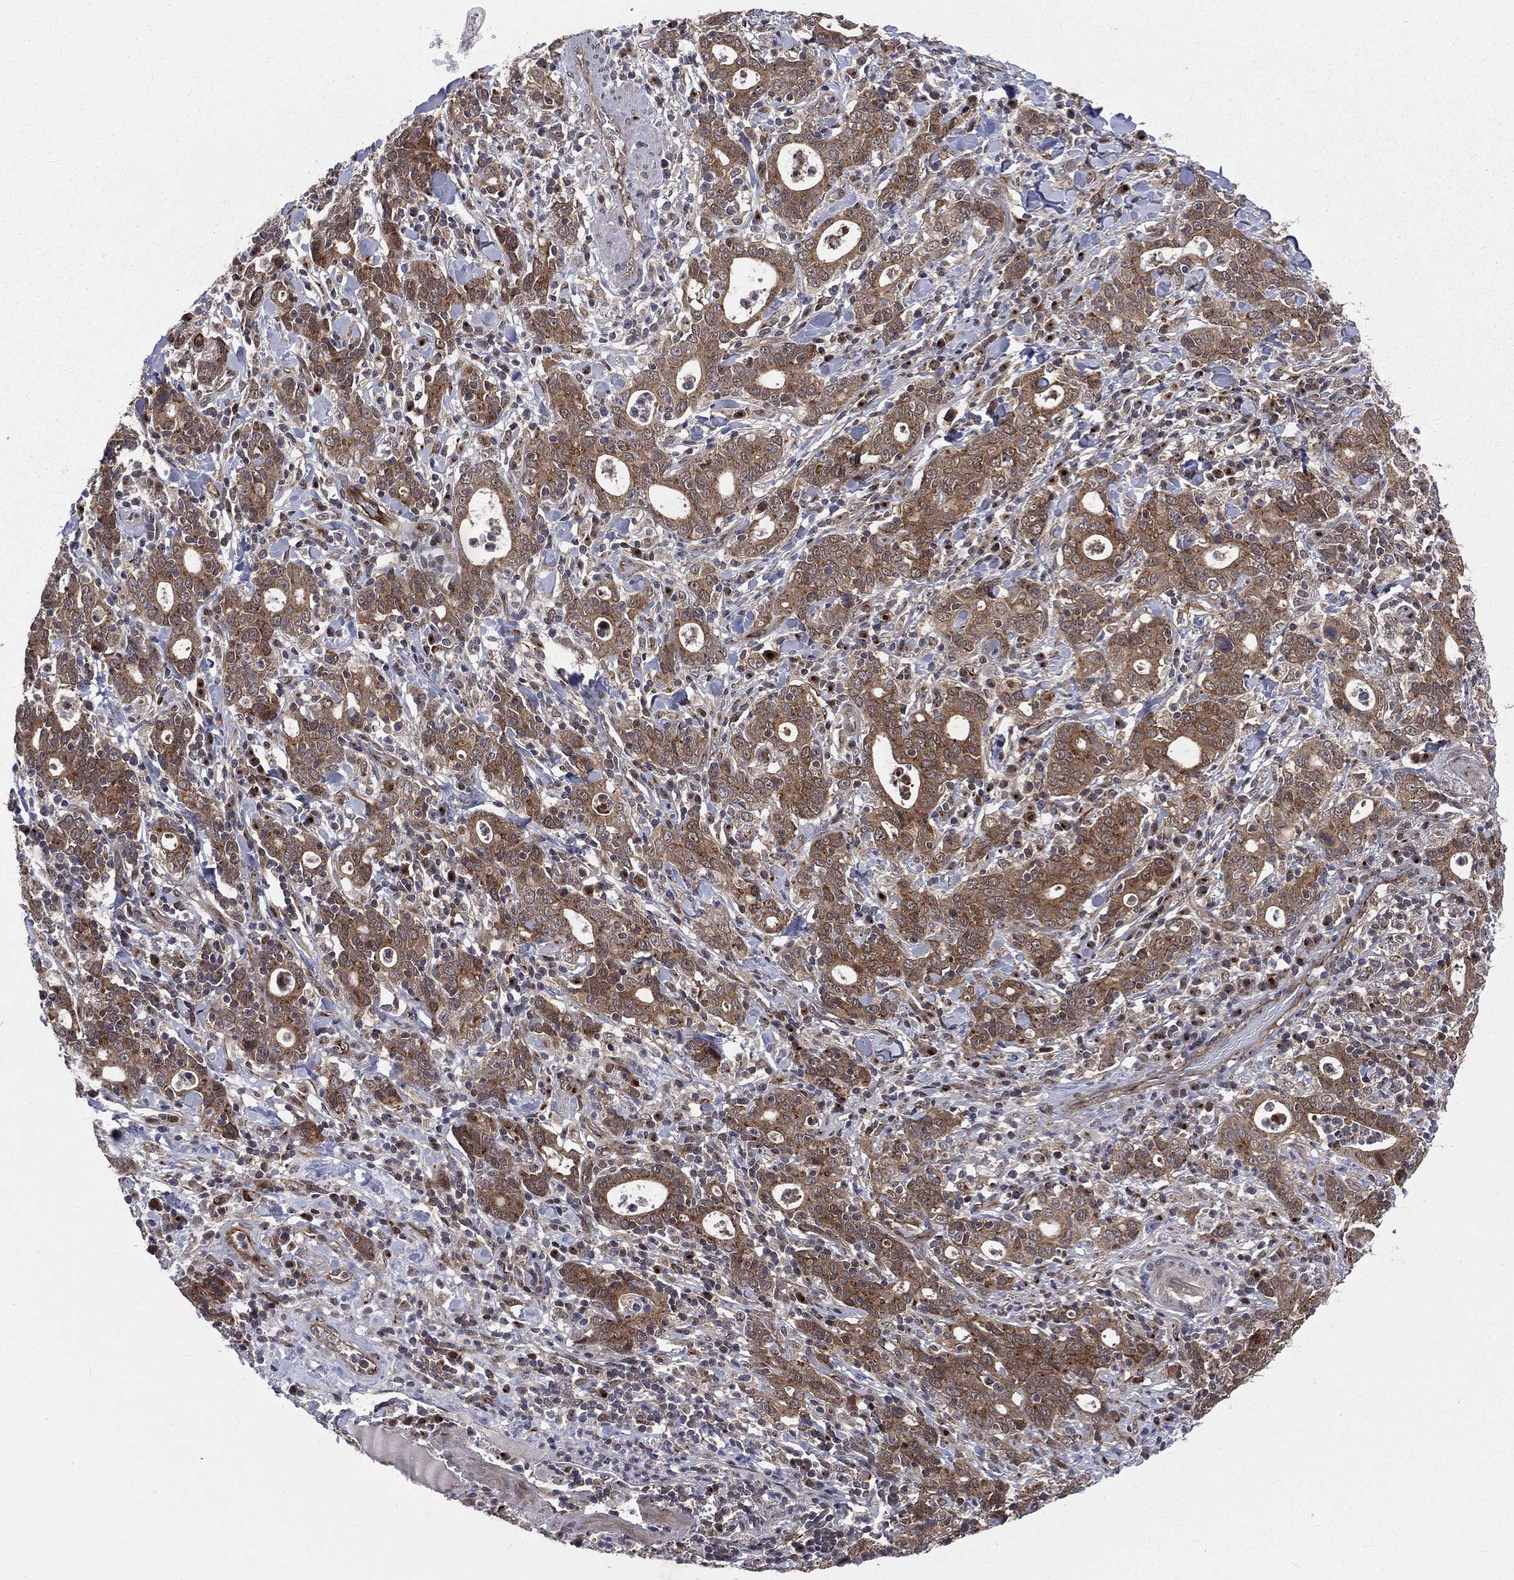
{"staining": {"intensity": "moderate", "quantity": ">75%", "location": "cytoplasmic/membranous"}, "tissue": "stomach cancer", "cell_type": "Tumor cells", "image_type": "cancer", "snomed": [{"axis": "morphology", "description": "Adenocarcinoma, NOS"}, {"axis": "topography", "description": "Stomach"}], "caption": "Stomach adenocarcinoma stained for a protein (brown) demonstrates moderate cytoplasmic/membranous positive expression in approximately >75% of tumor cells.", "gene": "ARL3", "patient": {"sex": "male", "age": 79}}